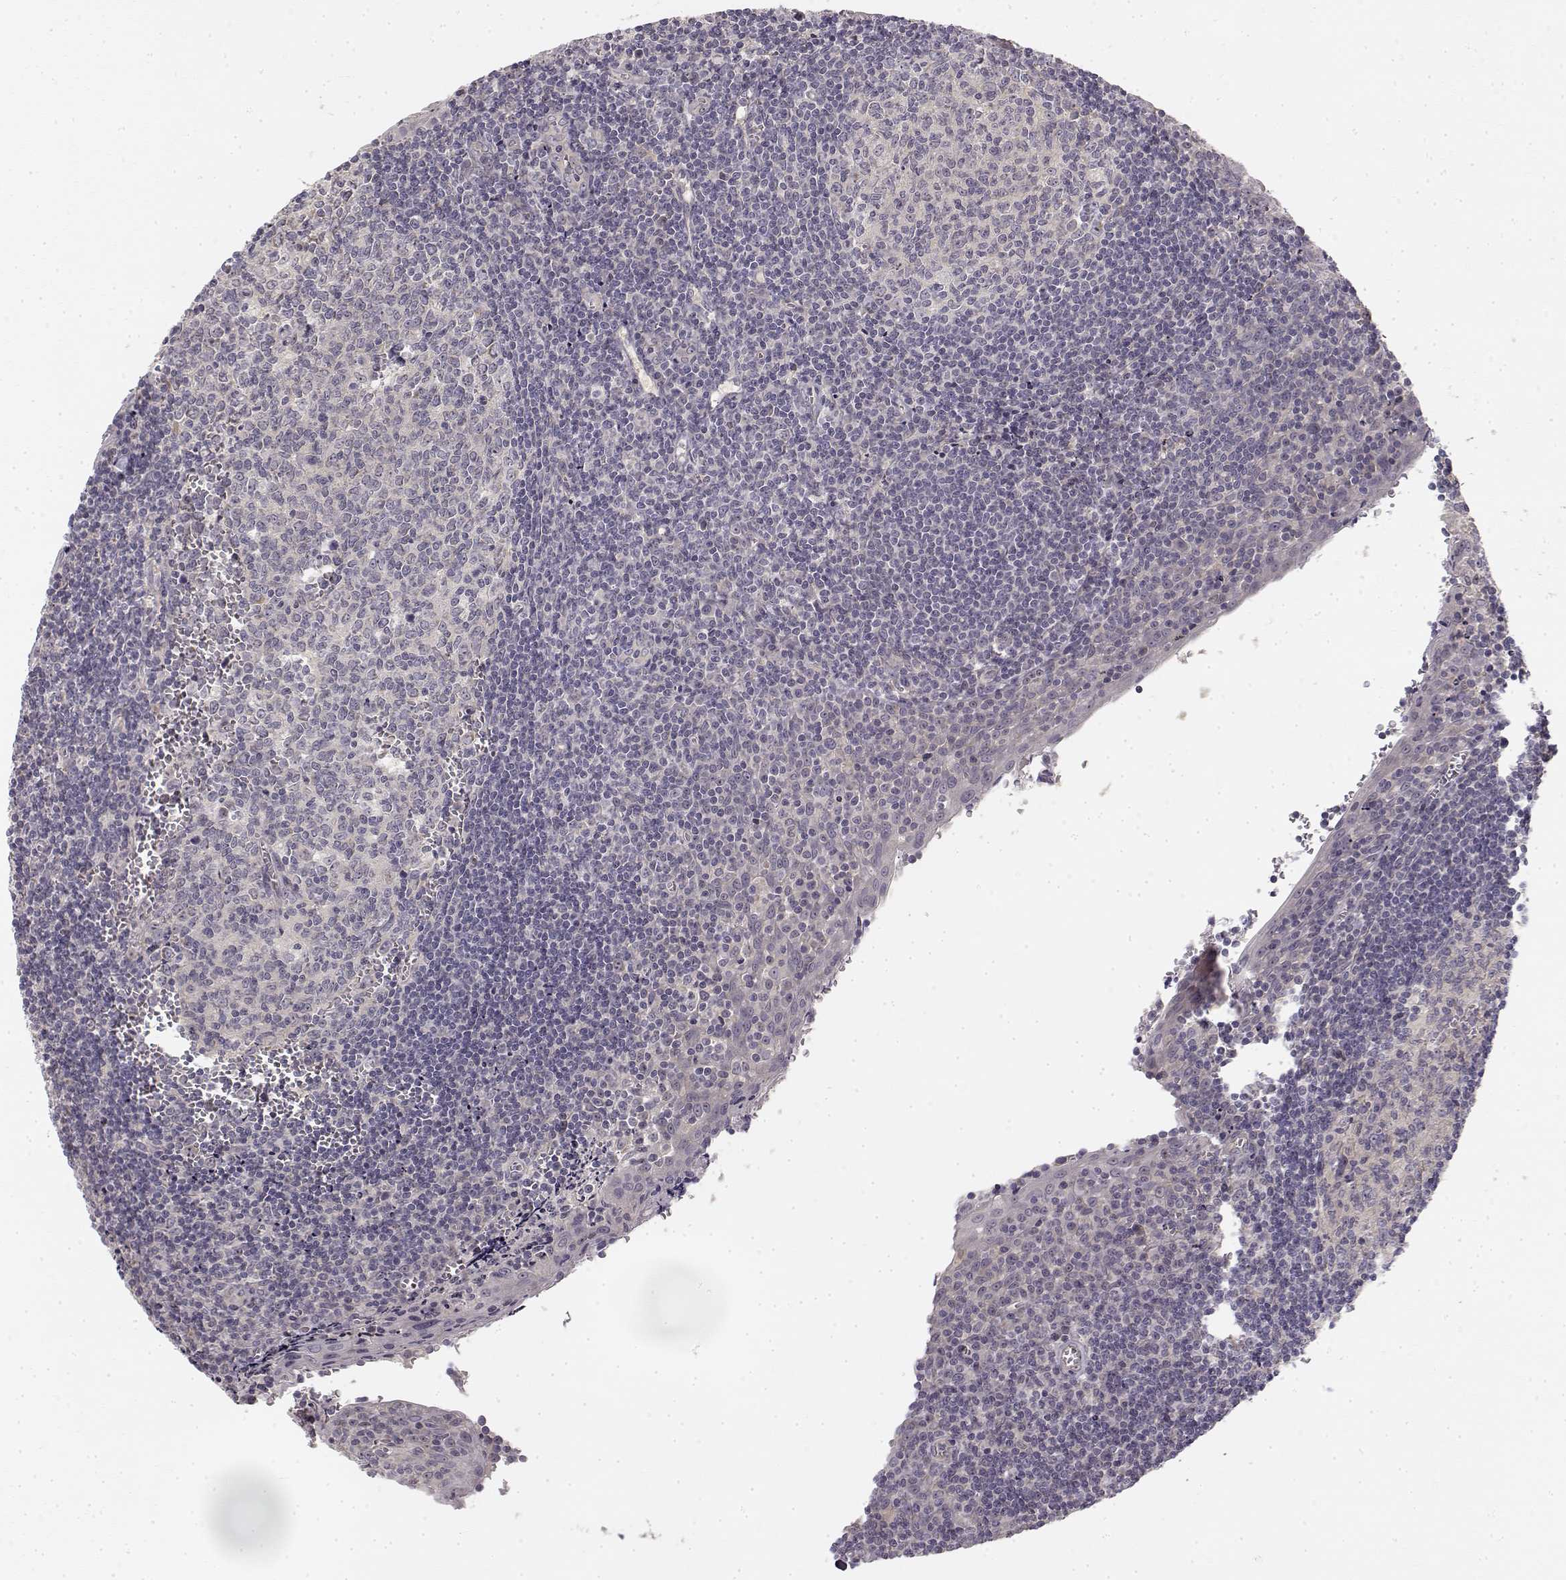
{"staining": {"intensity": "negative", "quantity": "none", "location": "none"}, "tissue": "tonsil", "cell_type": "Germinal center cells", "image_type": "normal", "snomed": [{"axis": "morphology", "description": "Normal tissue, NOS"}, {"axis": "morphology", "description": "Inflammation, NOS"}, {"axis": "topography", "description": "Tonsil"}], "caption": "Germinal center cells show no significant staining in unremarkable tonsil. (DAB immunohistochemistry visualized using brightfield microscopy, high magnification).", "gene": "MED12L", "patient": {"sex": "female", "age": 31}}